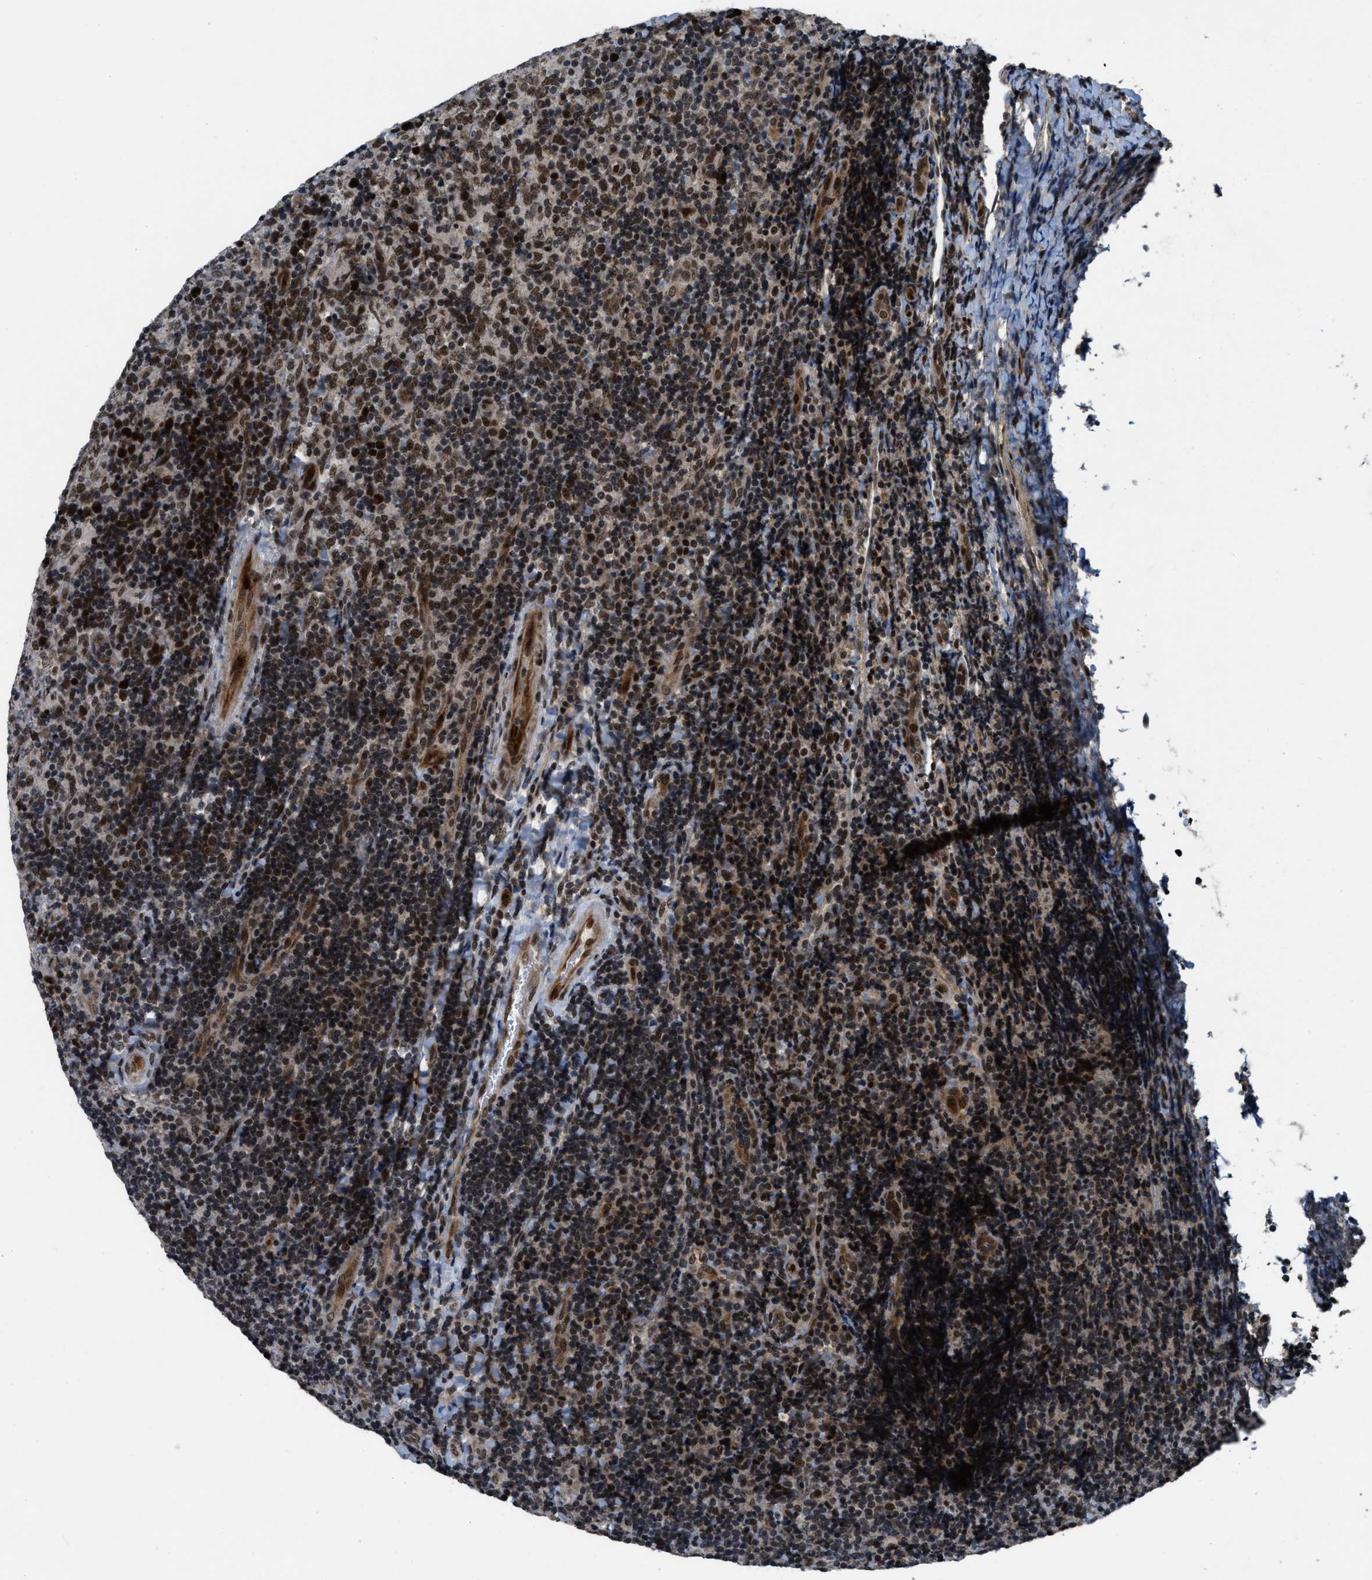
{"staining": {"intensity": "moderate", "quantity": ">75%", "location": "nuclear"}, "tissue": "lymphoma", "cell_type": "Tumor cells", "image_type": "cancer", "snomed": [{"axis": "morphology", "description": "Malignant lymphoma, non-Hodgkin's type, High grade"}, {"axis": "topography", "description": "Tonsil"}], "caption": "Malignant lymphoma, non-Hodgkin's type (high-grade) stained with DAB IHC demonstrates medium levels of moderate nuclear positivity in about >75% of tumor cells.", "gene": "ZNHIT1", "patient": {"sex": "female", "age": 36}}